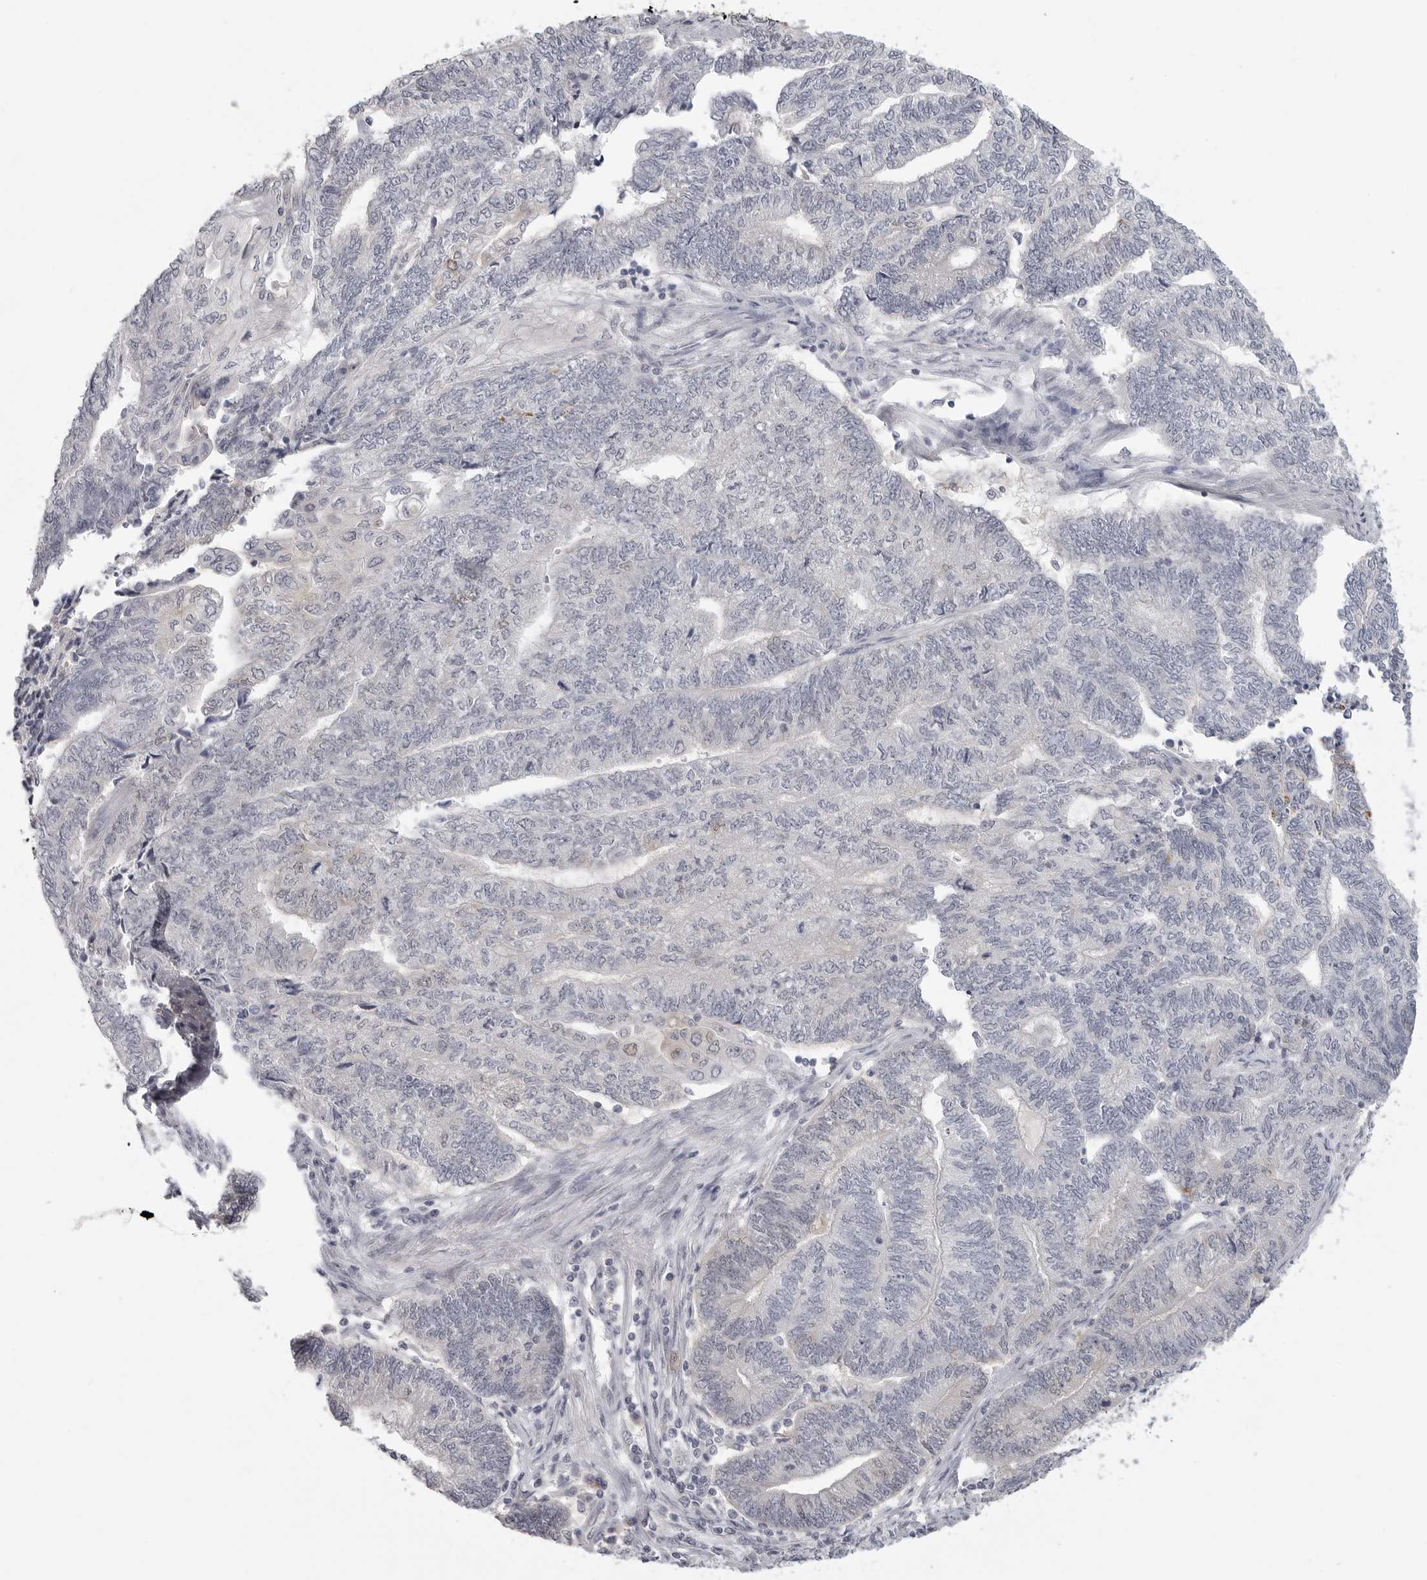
{"staining": {"intensity": "strong", "quantity": "<25%", "location": "cytoplasmic/membranous"}, "tissue": "endometrial cancer", "cell_type": "Tumor cells", "image_type": "cancer", "snomed": [{"axis": "morphology", "description": "Adenocarcinoma, NOS"}, {"axis": "topography", "description": "Uterus"}, {"axis": "topography", "description": "Endometrium"}], "caption": "DAB immunohistochemical staining of human endometrial cancer displays strong cytoplasmic/membranous protein staining in approximately <25% of tumor cells.", "gene": "HMGCS2", "patient": {"sex": "female", "age": 70}}